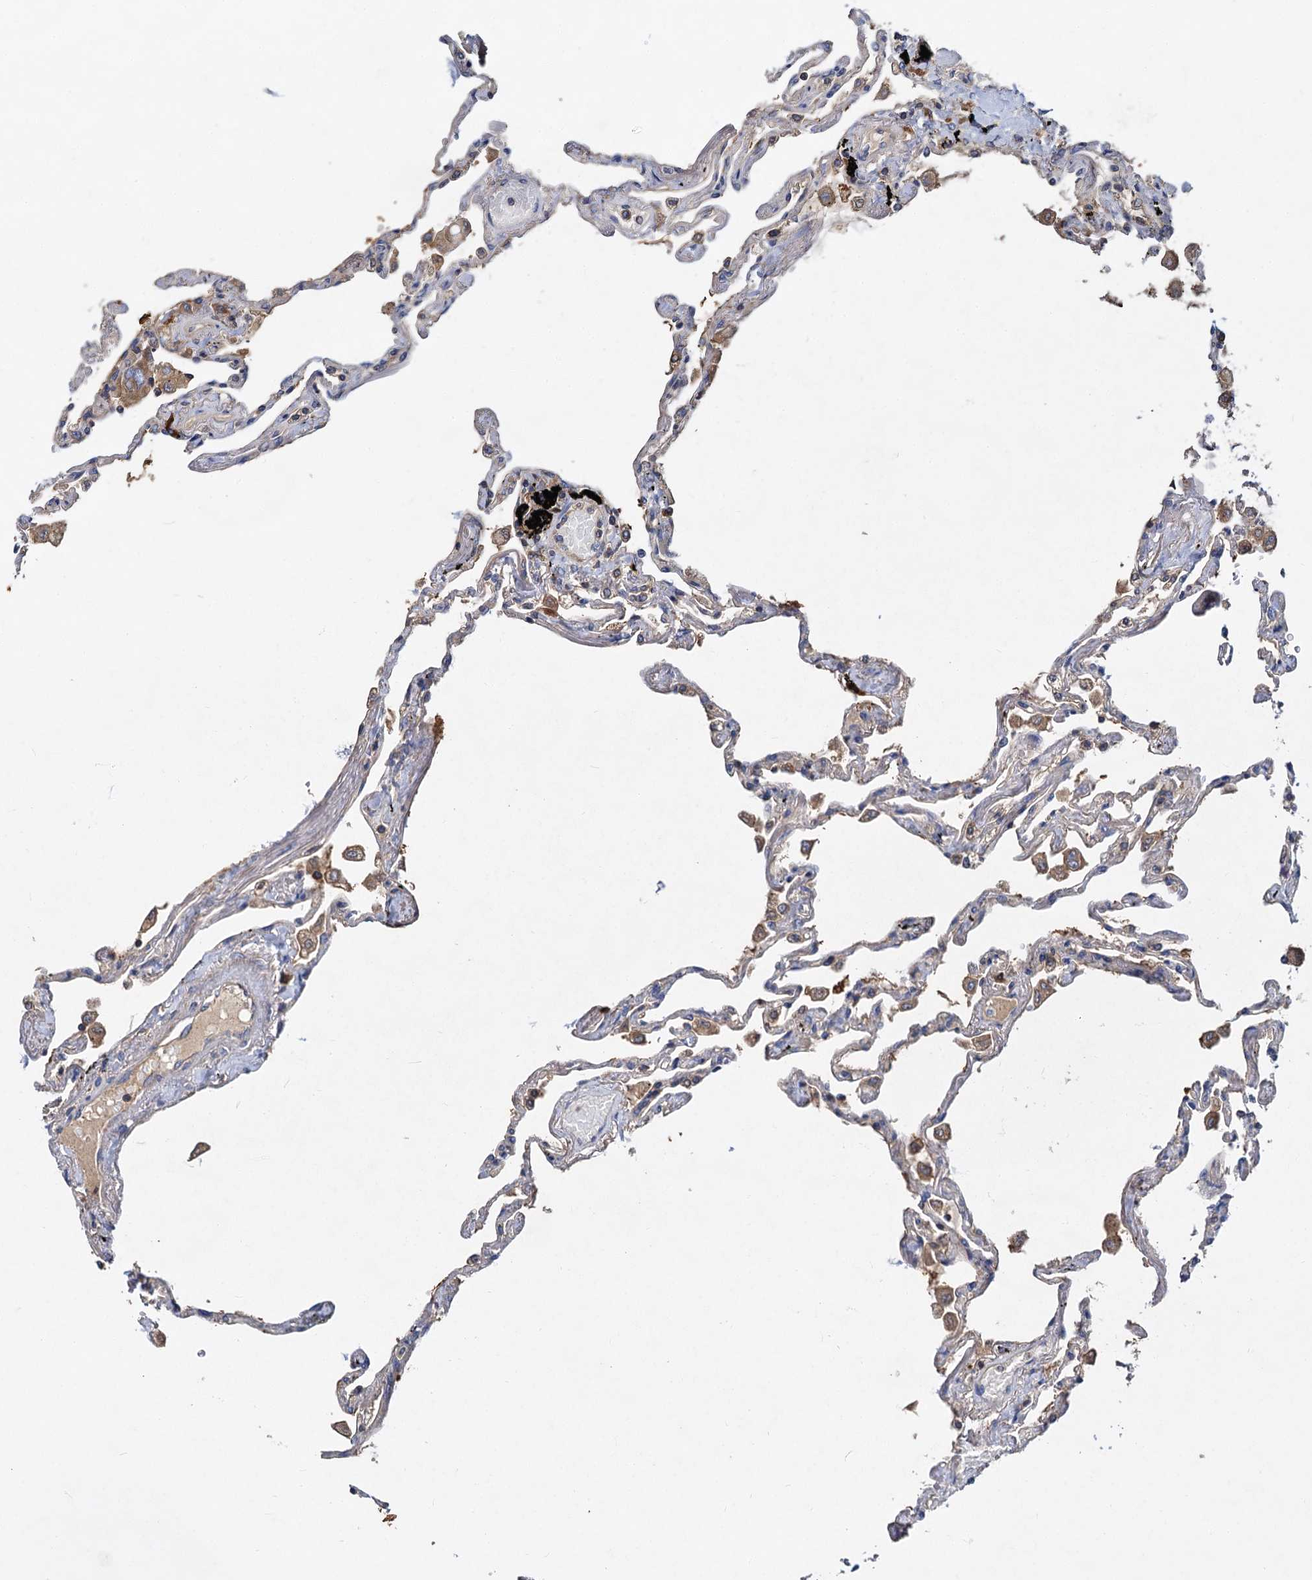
{"staining": {"intensity": "weak", "quantity": "25%-75%", "location": "cytoplasmic/membranous"}, "tissue": "lung", "cell_type": "Alveolar cells", "image_type": "normal", "snomed": [{"axis": "morphology", "description": "Normal tissue, NOS"}, {"axis": "topography", "description": "Lung"}], "caption": "A low amount of weak cytoplasmic/membranous positivity is identified in about 25%-75% of alveolar cells in normal lung. (Stains: DAB in brown, nuclei in blue, Microscopy: brightfield microscopy at high magnification).", "gene": "ALKBH7", "patient": {"sex": "female", "age": 67}}